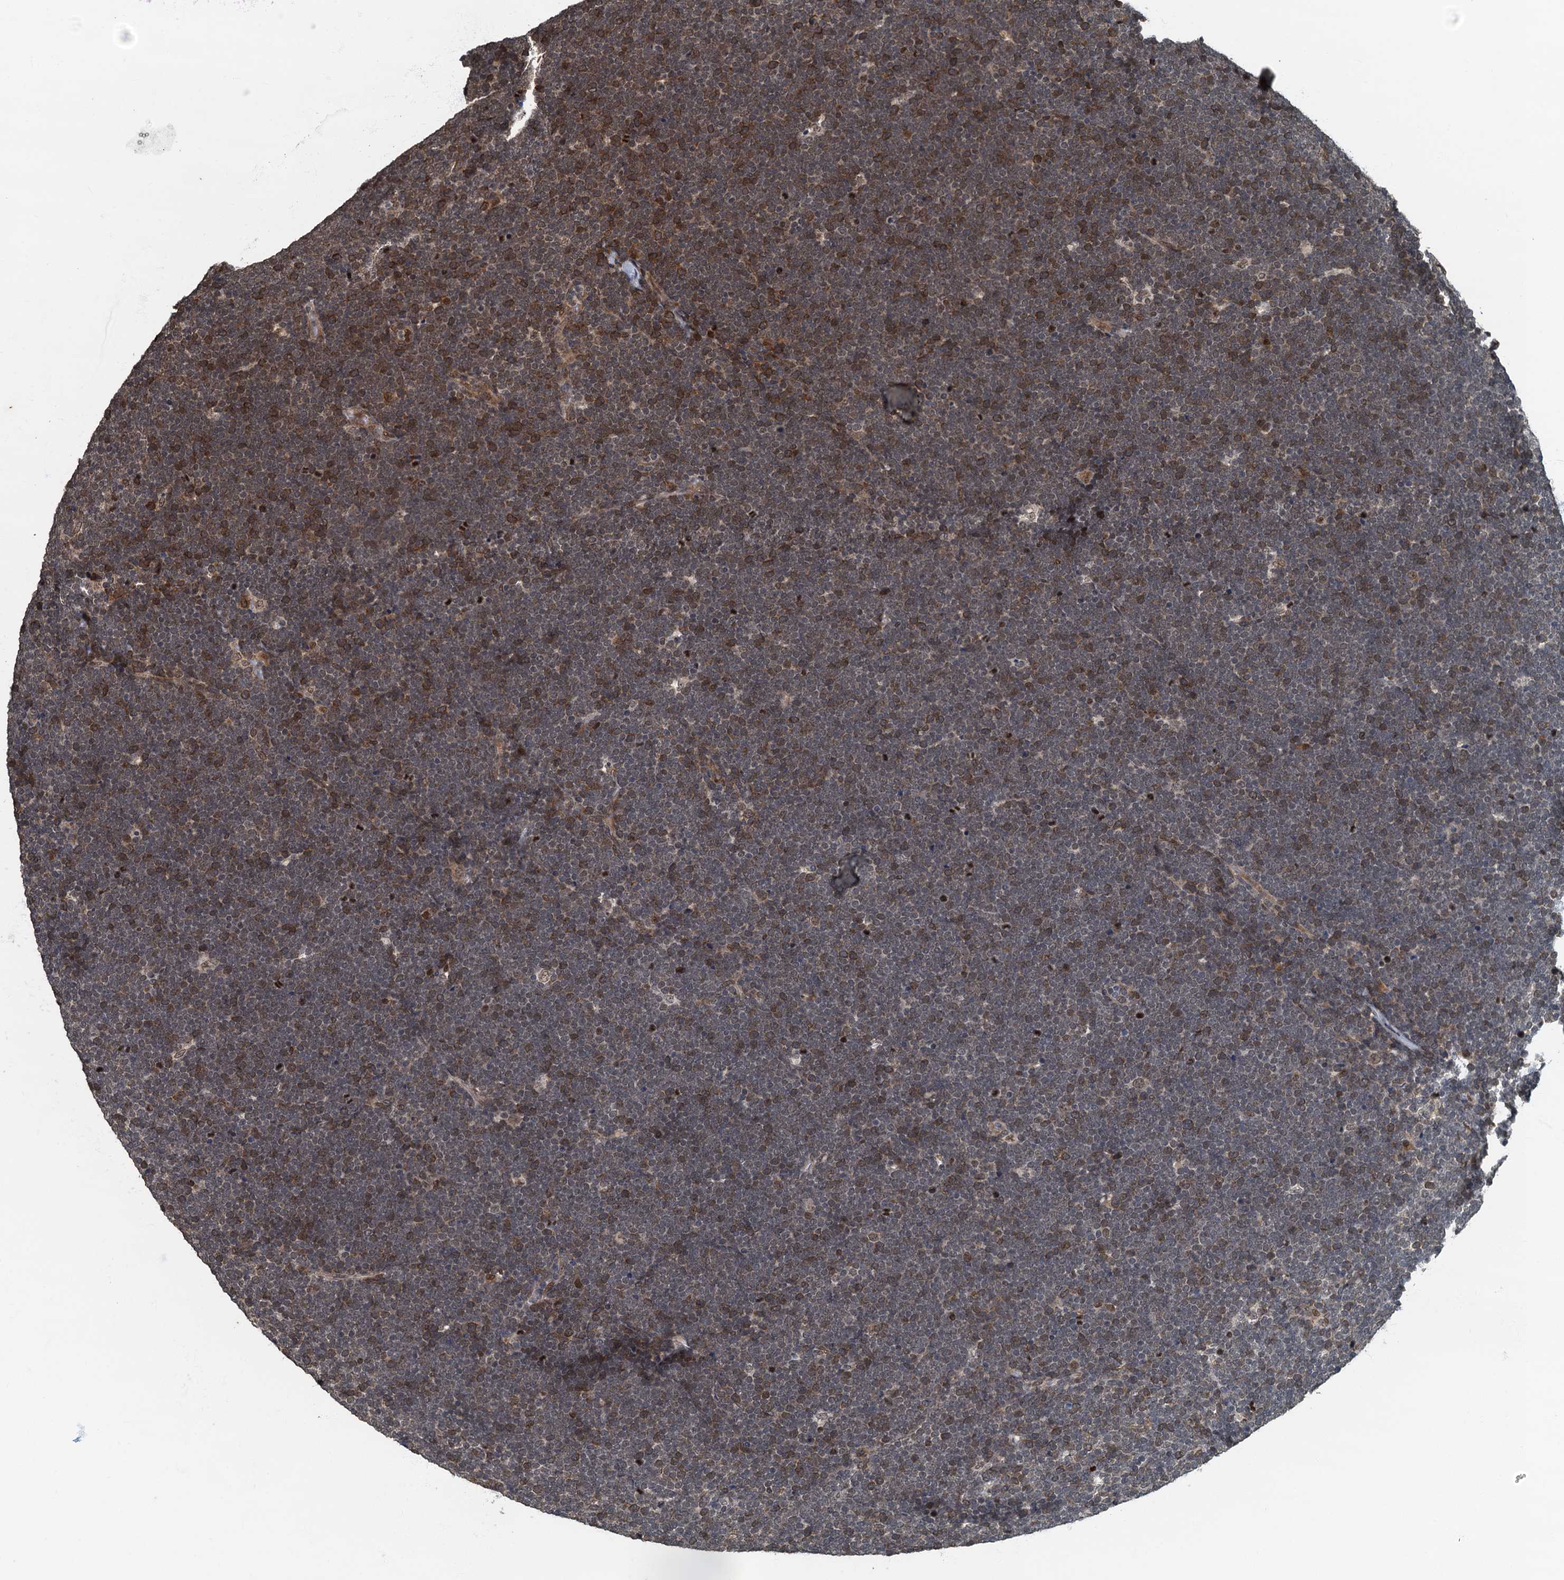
{"staining": {"intensity": "moderate", "quantity": "<25%", "location": "cytoplasmic/membranous,nuclear"}, "tissue": "lymphoma", "cell_type": "Tumor cells", "image_type": "cancer", "snomed": [{"axis": "morphology", "description": "Malignant lymphoma, non-Hodgkin's type, High grade"}, {"axis": "topography", "description": "Lymph node"}], "caption": "Approximately <25% of tumor cells in human malignant lymphoma, non-Hodgkin's type (high-grade) reveal moderate cytoplasmic/membranous and nuclear protein expression as visualized by brown immunohistochemical staining.", "gene": "CKAP2L", "patient": {"sex": "male", "age": 13}}